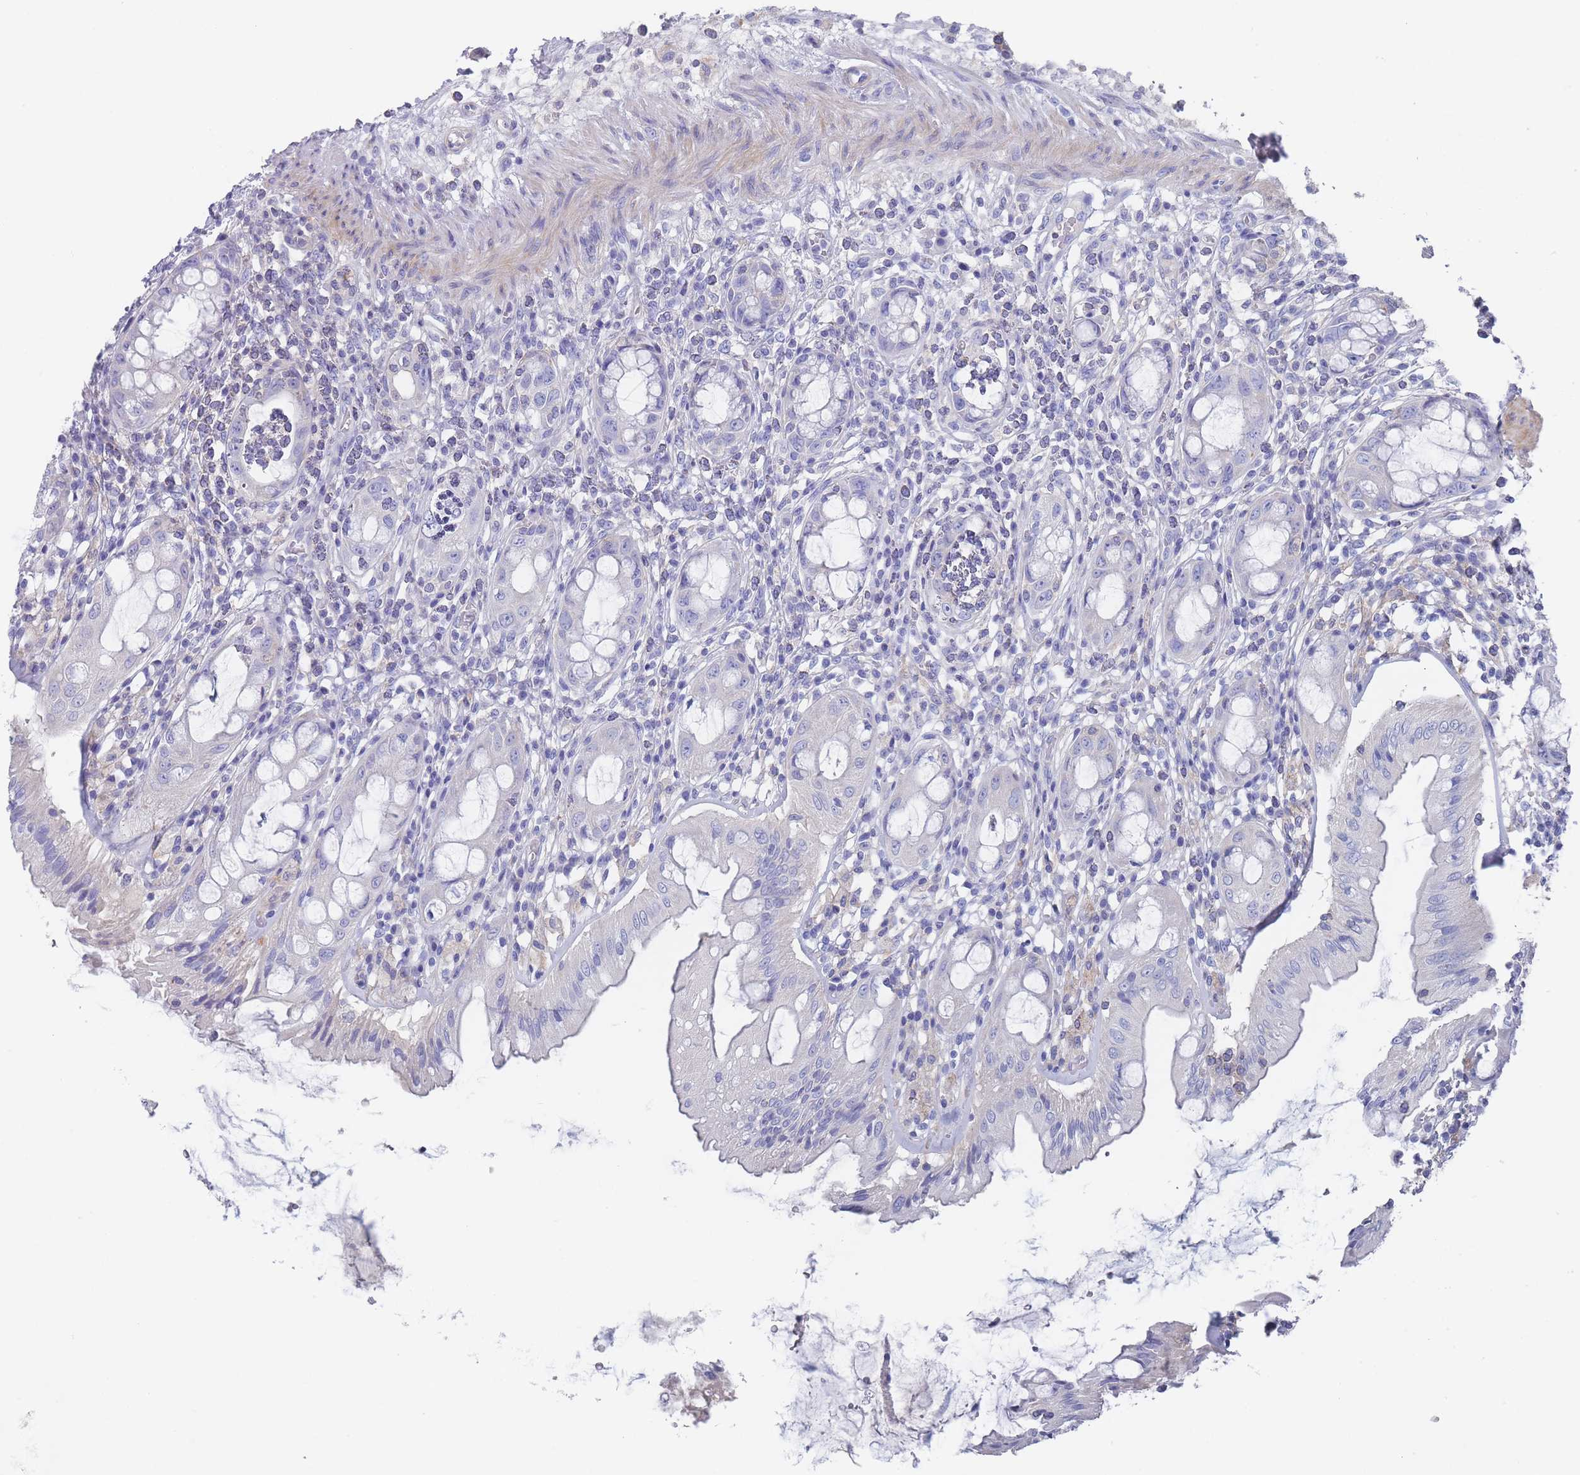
{"staining": {"intensity": "negative", "quantity": "none", "location": "none"}, "tissue": "rectum", "cell_type": "Glandular cells", "image_type": "normal", "snomed": [{"axis": "morphology", "description": "Normal tissue, NOS"}, {"axis": "topography", "description": "Rectum"}], "caption": "Glandular cells are negative for brown protein staining in normal rectum. The staining was performed using DAB (3,3'-diaminobenzidine) to visualize the protein expression in brown, while the nuclei were stained in blue with hematoxylin (Magnification: 20x).", "gene": "SCCPDH", "patient": {"sex": "female", "age": 57}}